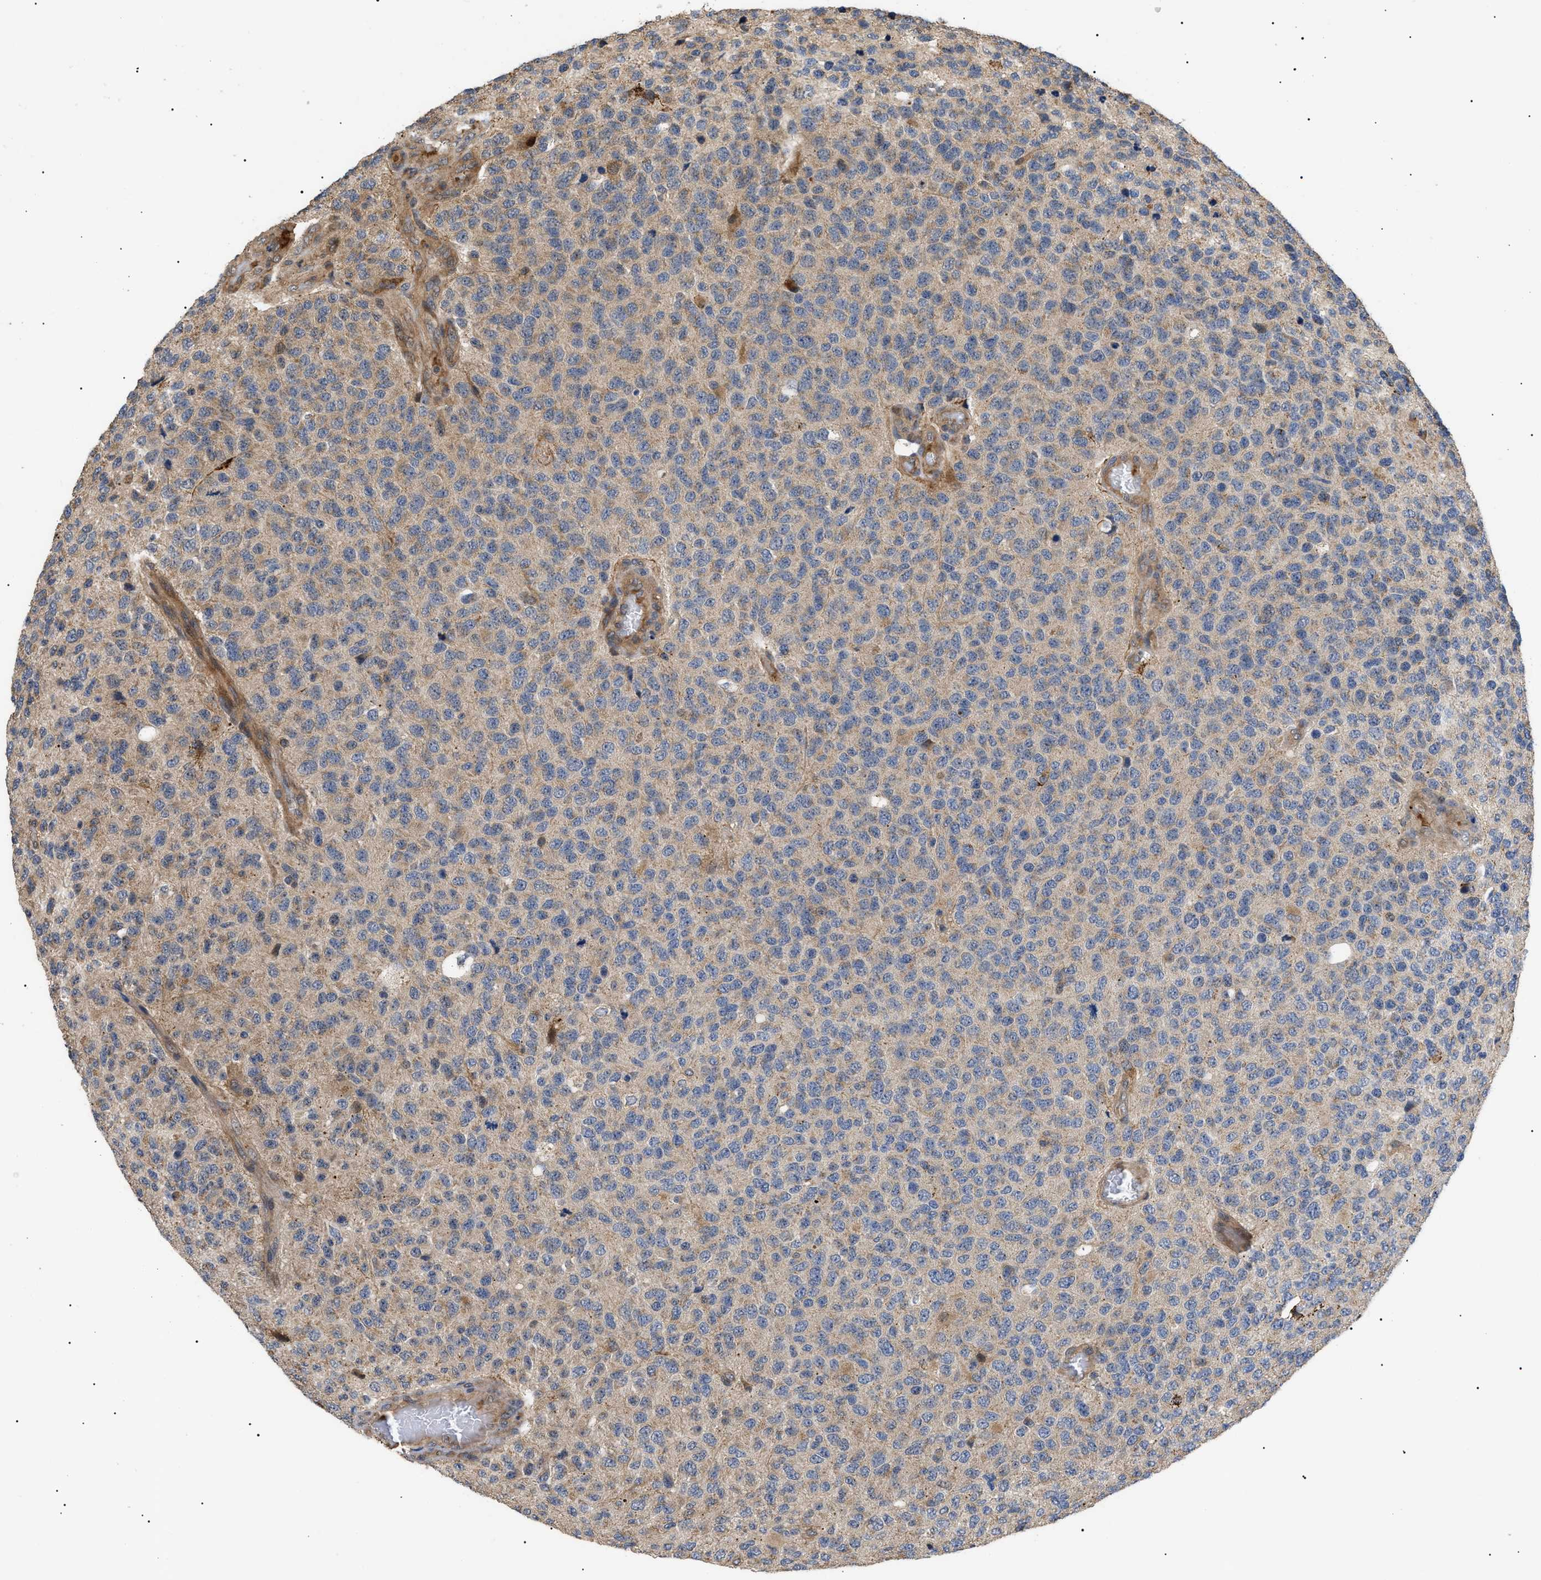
{"staining": {"intensity": "weak", "quantity": "<25%", "location": "cytoplasmic/membranous"}, "tissue": "glioma", "cell_type": "Tumor cells", "image_type": "cancer", "snomed": [{"axis": "morphology", "description": "Glioma, malignant, High grade"}, {"axis": "topography", "description": "pancreas cauda"}], "caption": "Glioma was stained to show a protein in brown. There is no significant positivity in tumor cells.", "gene": "ASTL", "patient": {"sex": "male", "age": 60}}